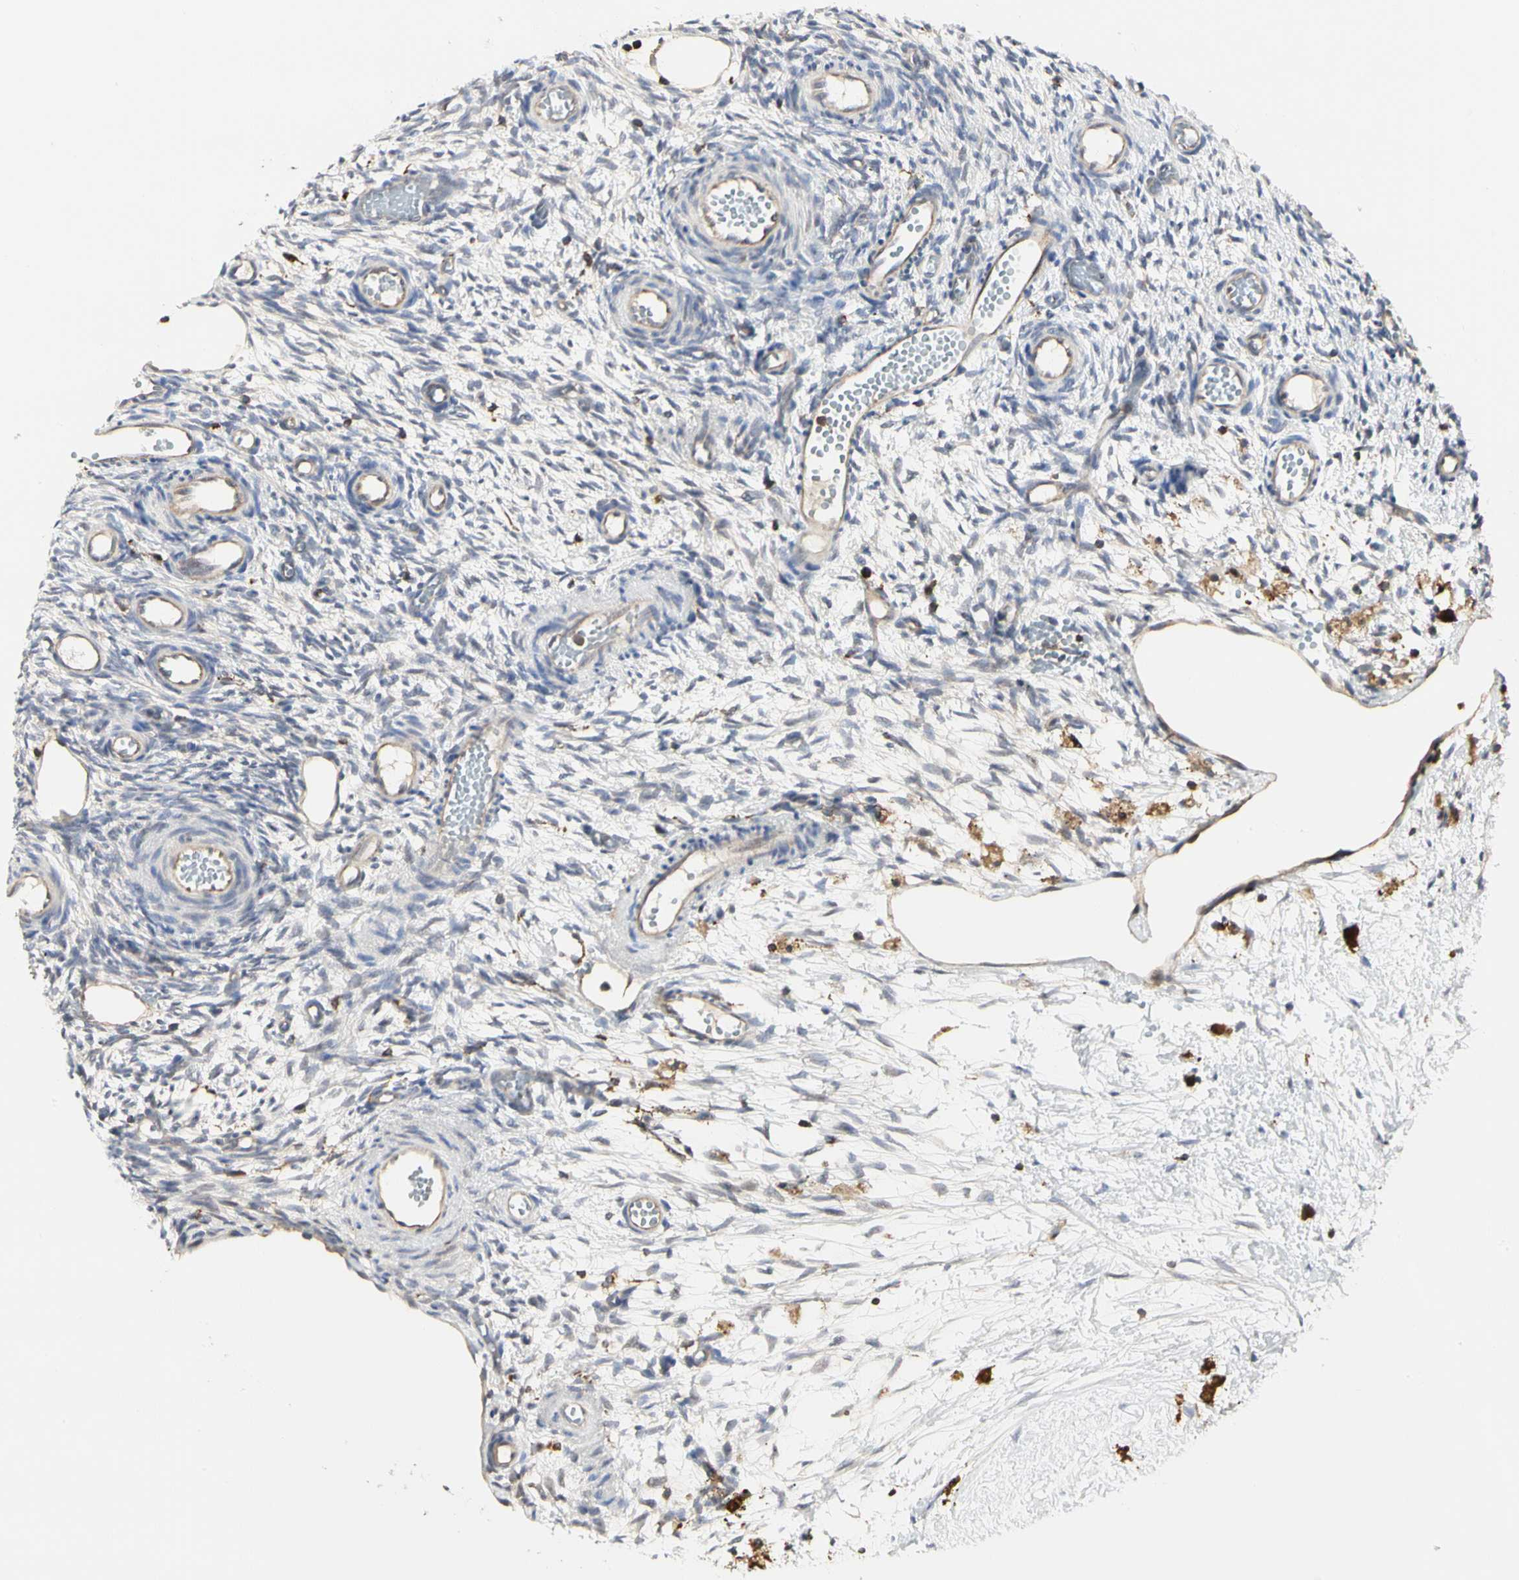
{"staining": {"intensity": "negative", "quantity": "none", "location": "none"}, "tissue": "ovary", "cell_type": "Ovarian stroma cells", "image_type": "normal", "snomed": [{"axis": "morphology", "description": "Normal tissue, NOS"}, {"axis": "topography", "description": "Ovary"}], "caption": "The micrograph demonstrates no significant positivity in ovarian stroma cells of ovary.", "gene": "NAPG", "patient": {"sex": "female", "age": 35}}